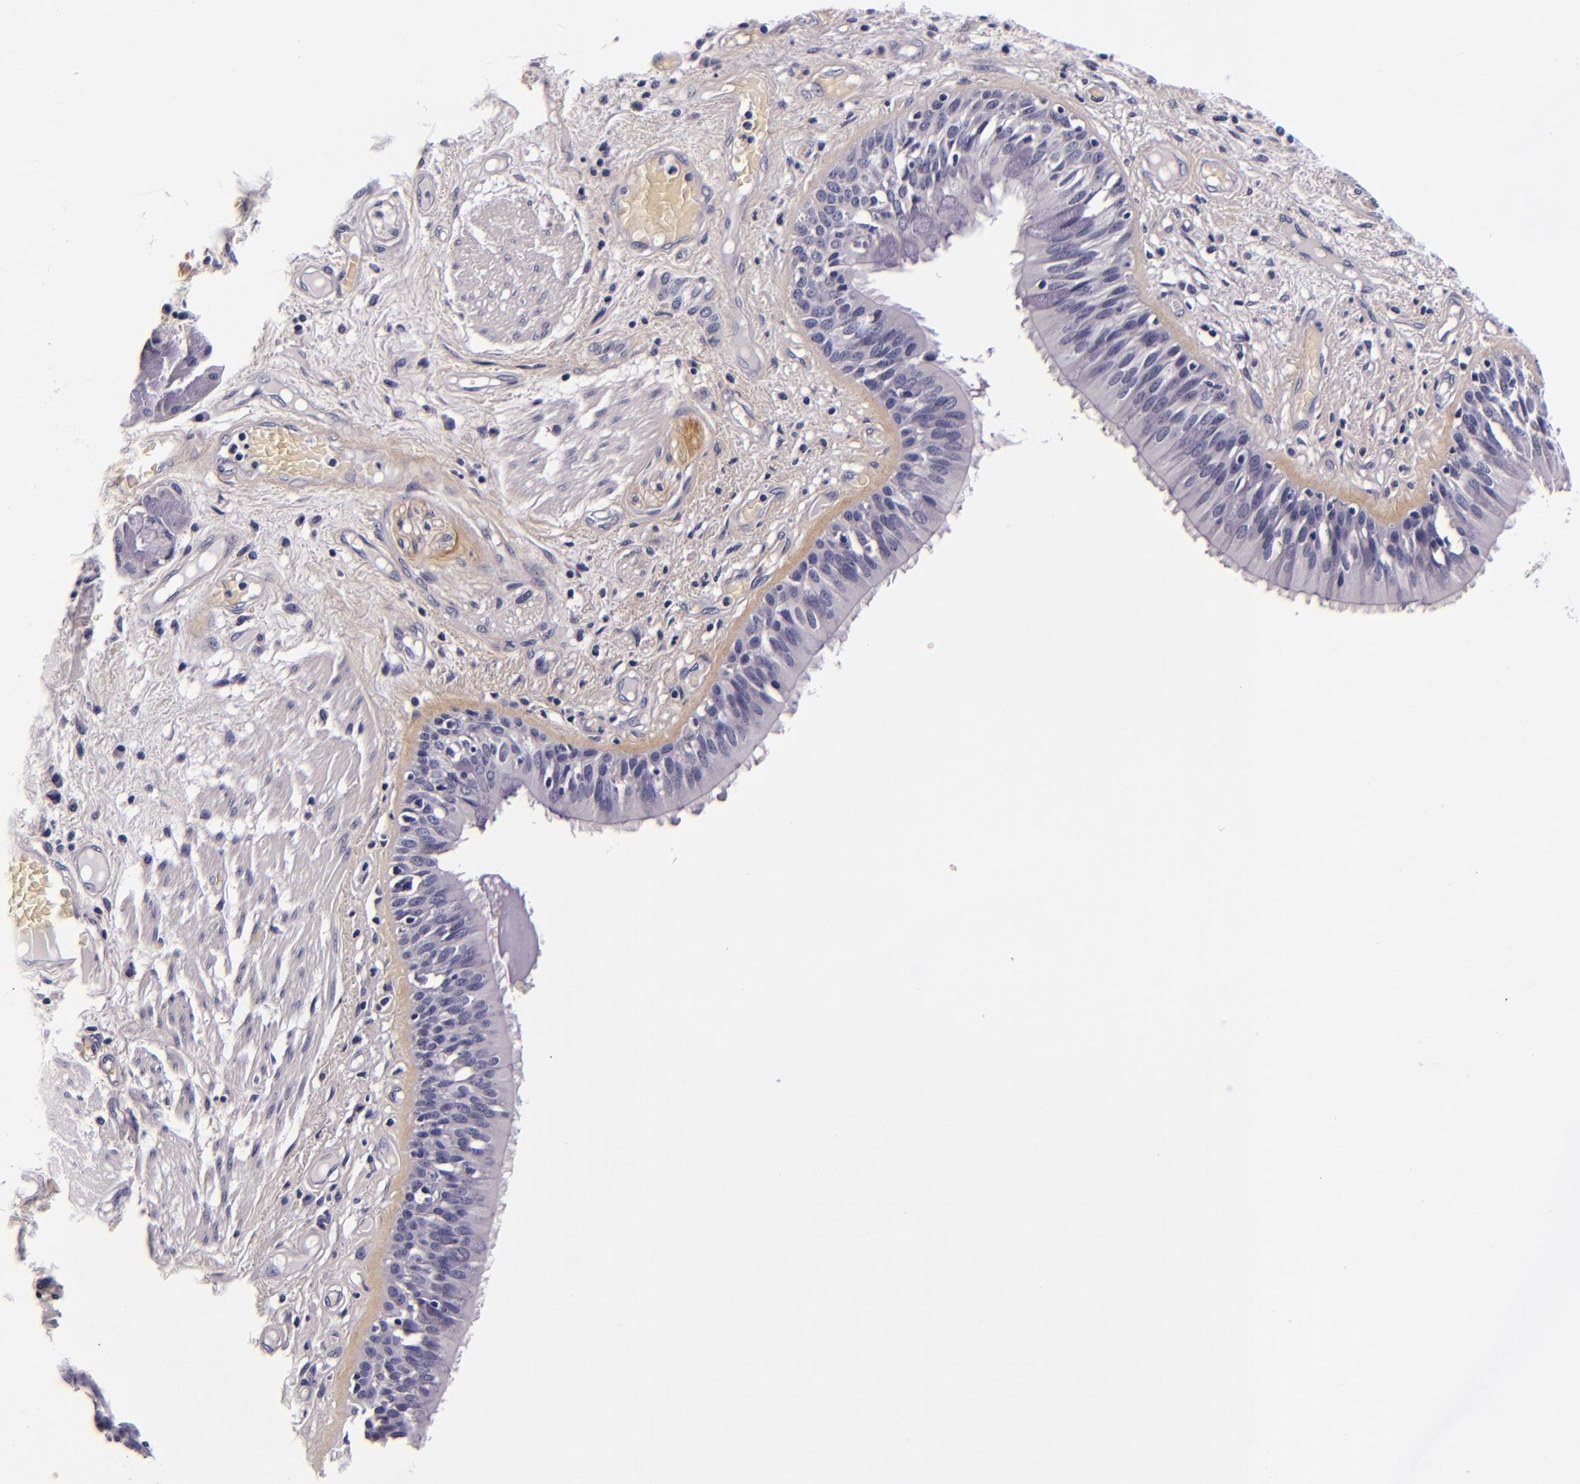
{"staining": {"intensity": "negative", "quantity": "none", "location": "none"}, "tissue": "bronchus", "cell_type": "Respiratory epithelial cells", "image_type": "normal", "snomed": [{"axis": "morphology", "description": "Normal tissue, NOS"}, {"axis": "morphology", "description": "Squamous cell carcinoma, NOS"}, {"axis": "topography", "description": "Bronchus"}, {"axis": "topography", "description": "Lung"}], "caption": "An image of bronchus stained for a protein reveals no brown staining in respiratory epithelial cells.", "gene": "FBN1", "patient": {"sex": "female", "age": 47}}